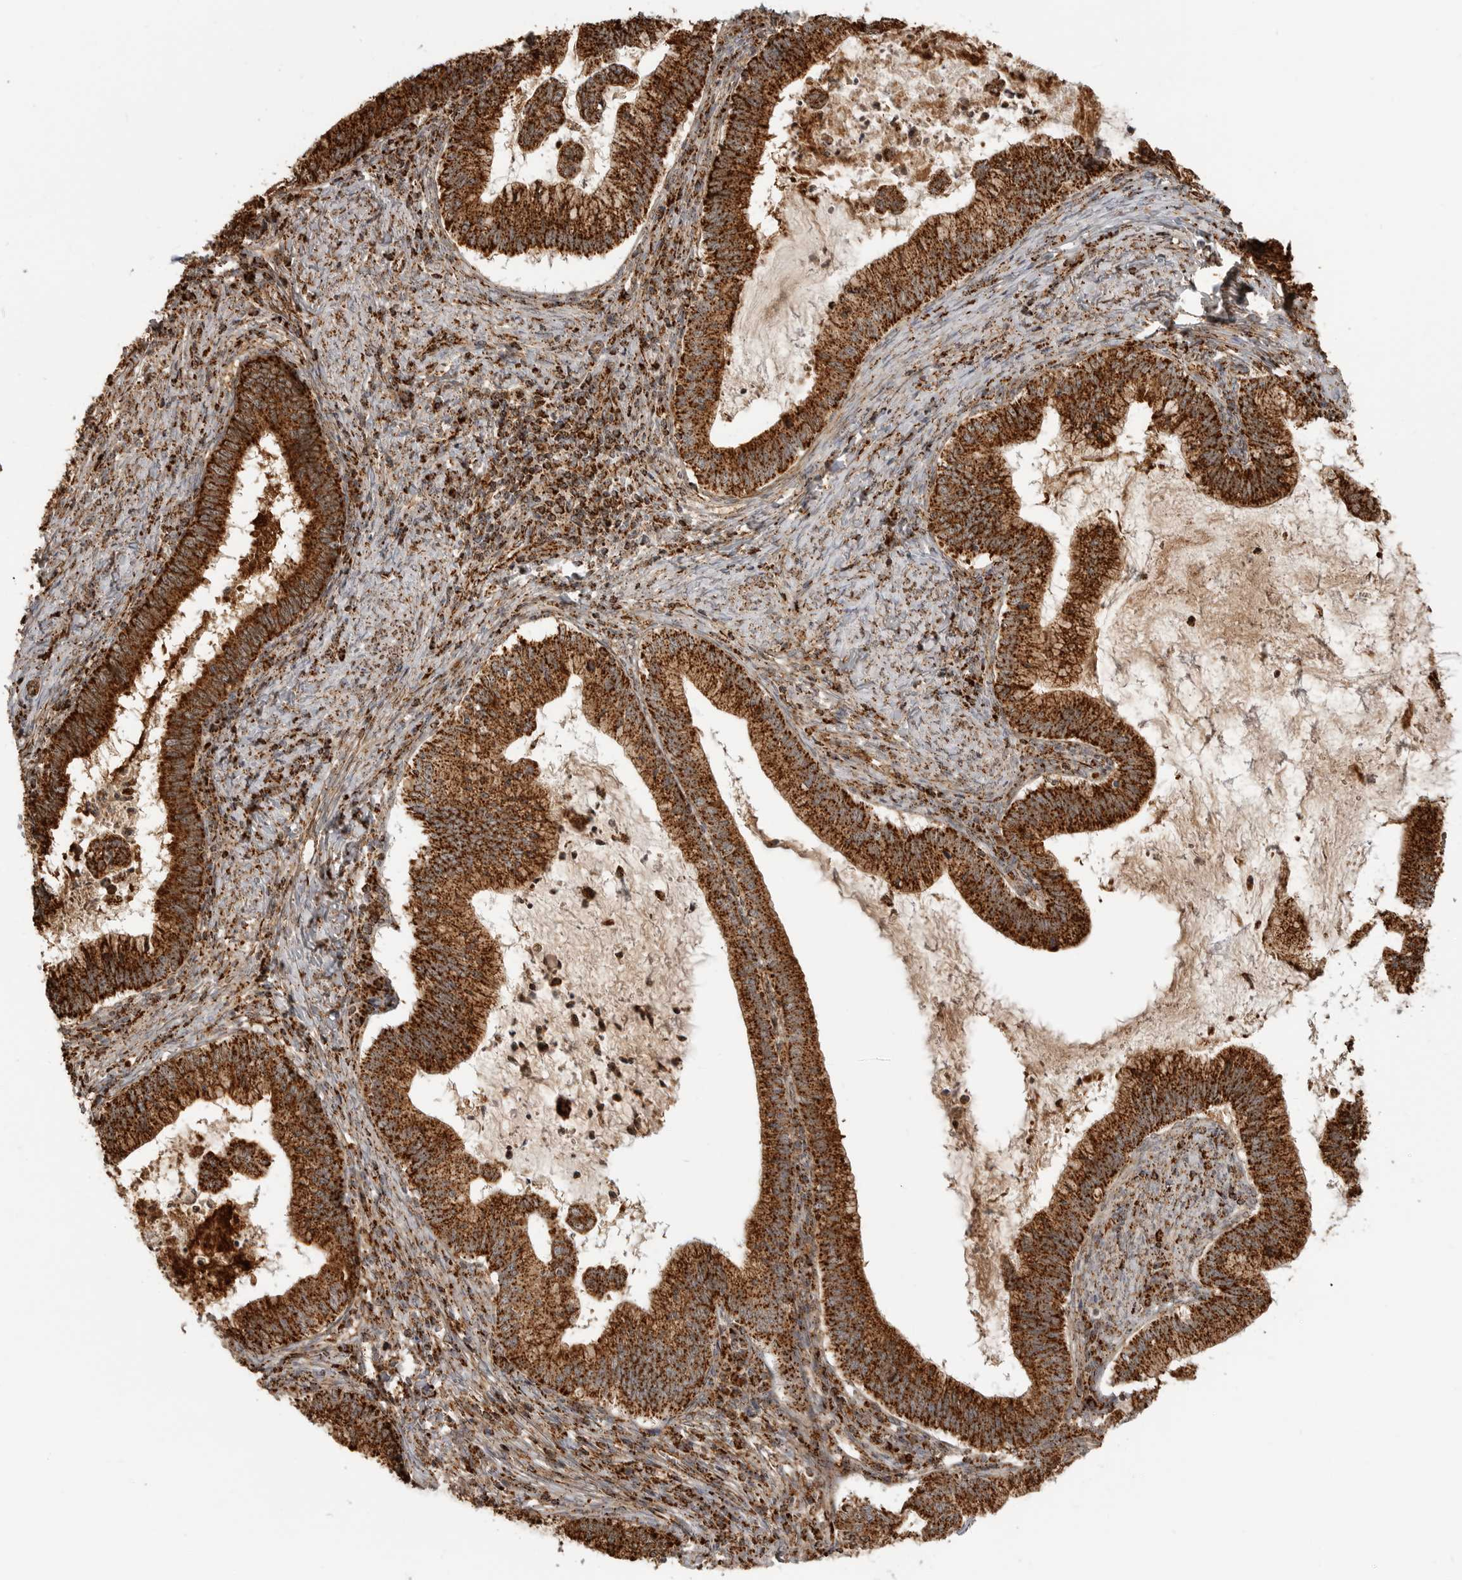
{"staining": {"intensity": "strong", "quantity": ">75%", "location": "cytoplasmic/membranous"}, "tissue": "cervical cancer", "cell_type": "Tumor cells", "image_type": "cancer", "snomed": [{"axis": "morphology", "description": "Adenocarcinoma, NOS"}, {"axis": "topography", "description": "Cervix"}], "caption": "Immunohistochemical staining of human cervical adenocarcinoma reveals high levels of strong cytoplasmic/membranous protein expression in approximately >75% of tumor cells.", "gene": "BMP2K", "patient": {"sex": "female", "age": 36}}